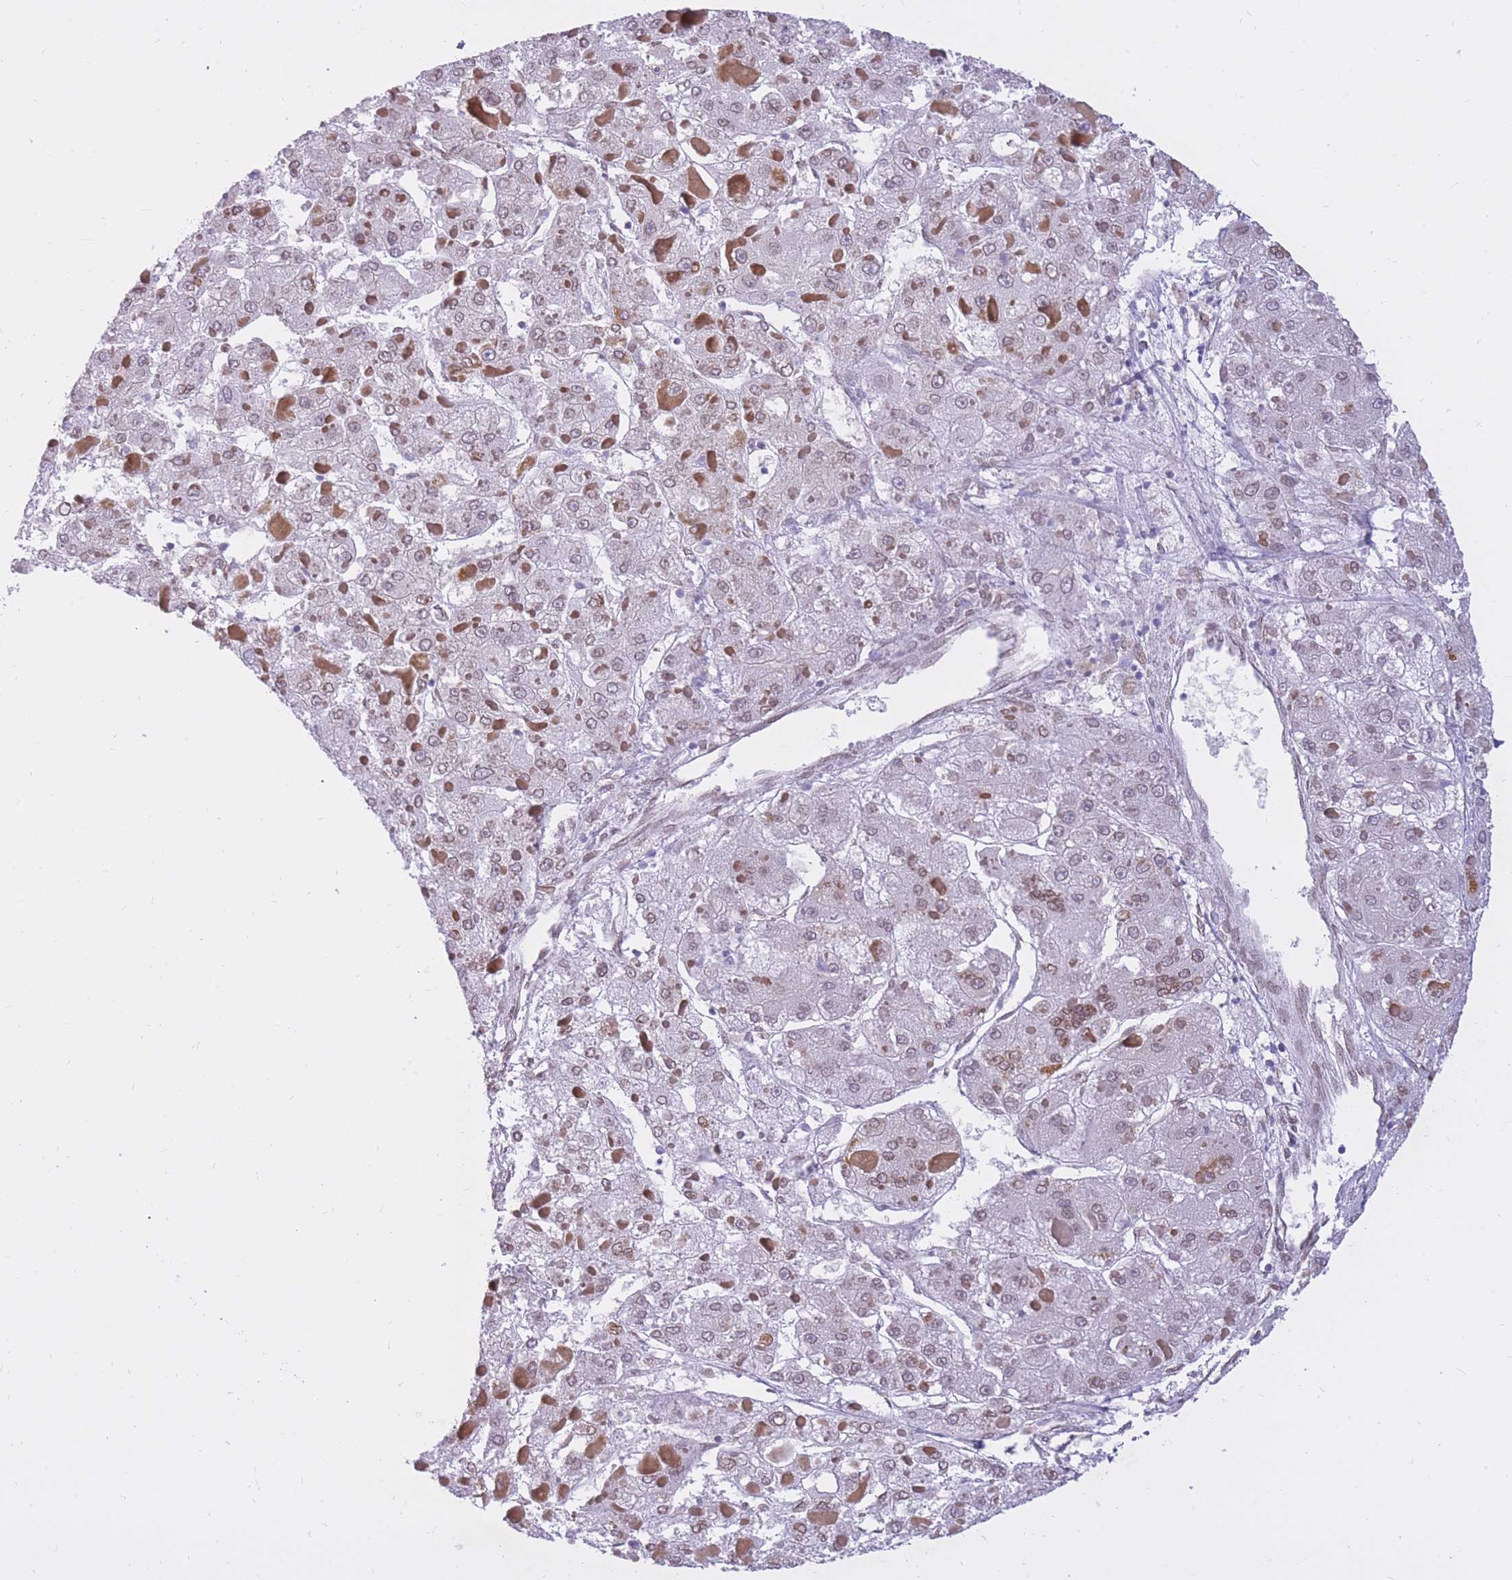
{"staining": {"intensity": "weak", "quantity": "<25%", "location": "cytoplasmic/membranous"}, "tissue": "liver cancer", "cell_type": "Tumor cells", "image_type": "cancer", "snomed": [{"axis": "morphology", "description": "Carcinoma, Hepatocellular, NOS"}, {"axis": "topography", "description": "Liver"}], "caption": "This photomicrograph is of hepatocellular carcinoma (liver) stained with immunohistochemistry to label a protein in brown with the nuclei are counter-stained blue. There is no positivity in tumor cells.", "gene": "HOOK2", "patient": {"sex": "female", "age": 73}}